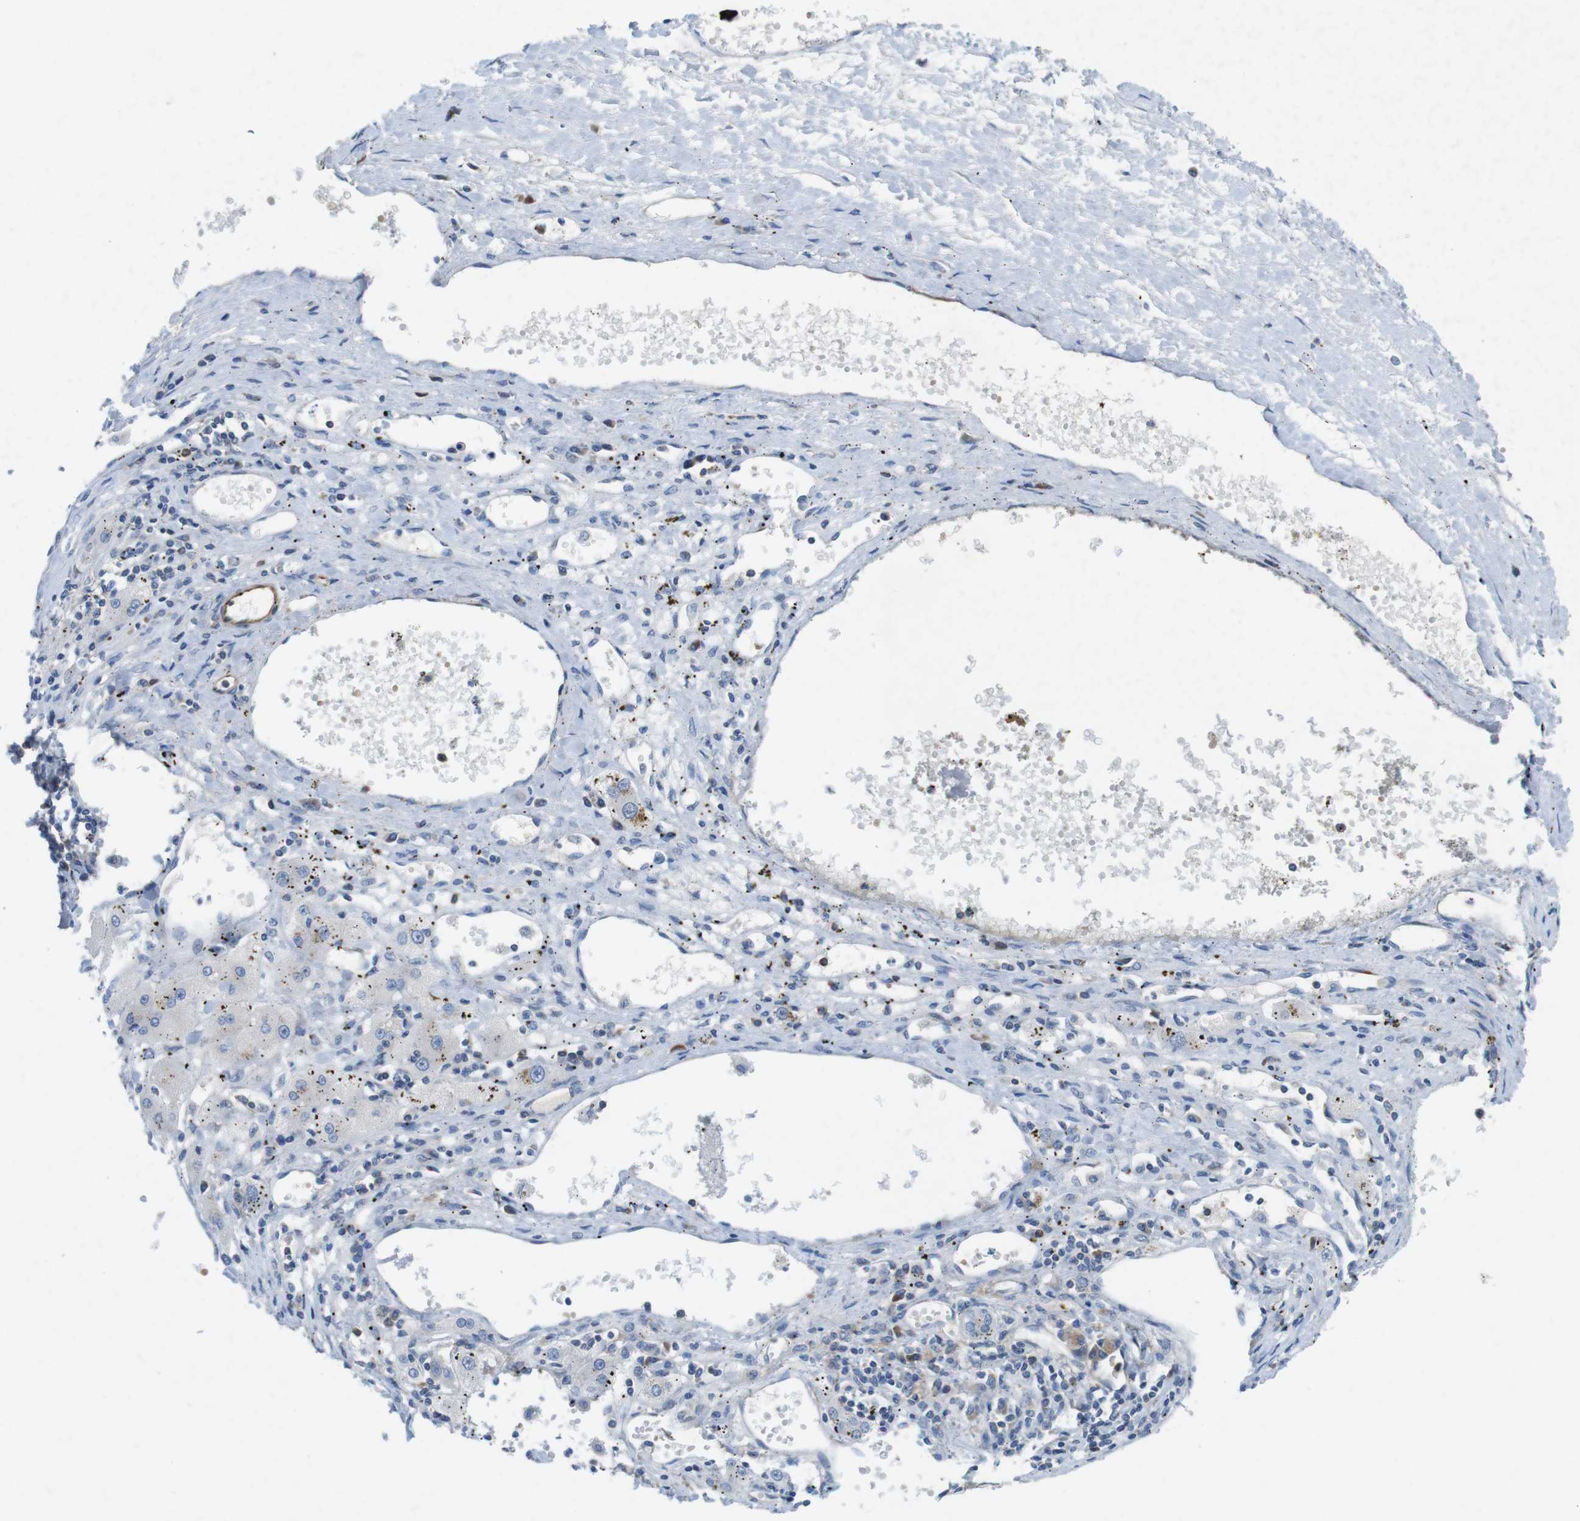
{"staining": {"intensity": "negative", "quantity": "none", "location": "none"}, "tissue": "liver cancer", "cell_type": "Tumor cells", "image_type": "cancer", "snomed": [{"axis": "morphology", "description": "Carcinoma, Hepatocellular, NOS"}, {"axis": "topography", "description": "Liver"}], "caption": "DAB (3,3'-diaminobenzidine) immunohistochemical staining of liver cancer displays no significant positivity in tumor cells. (DAB (3,3'-diaminobenzidine) immunohistochemistry, high magnification).", "gene": "DCLK1", "patient": {"sex": "male", "age": 72}}